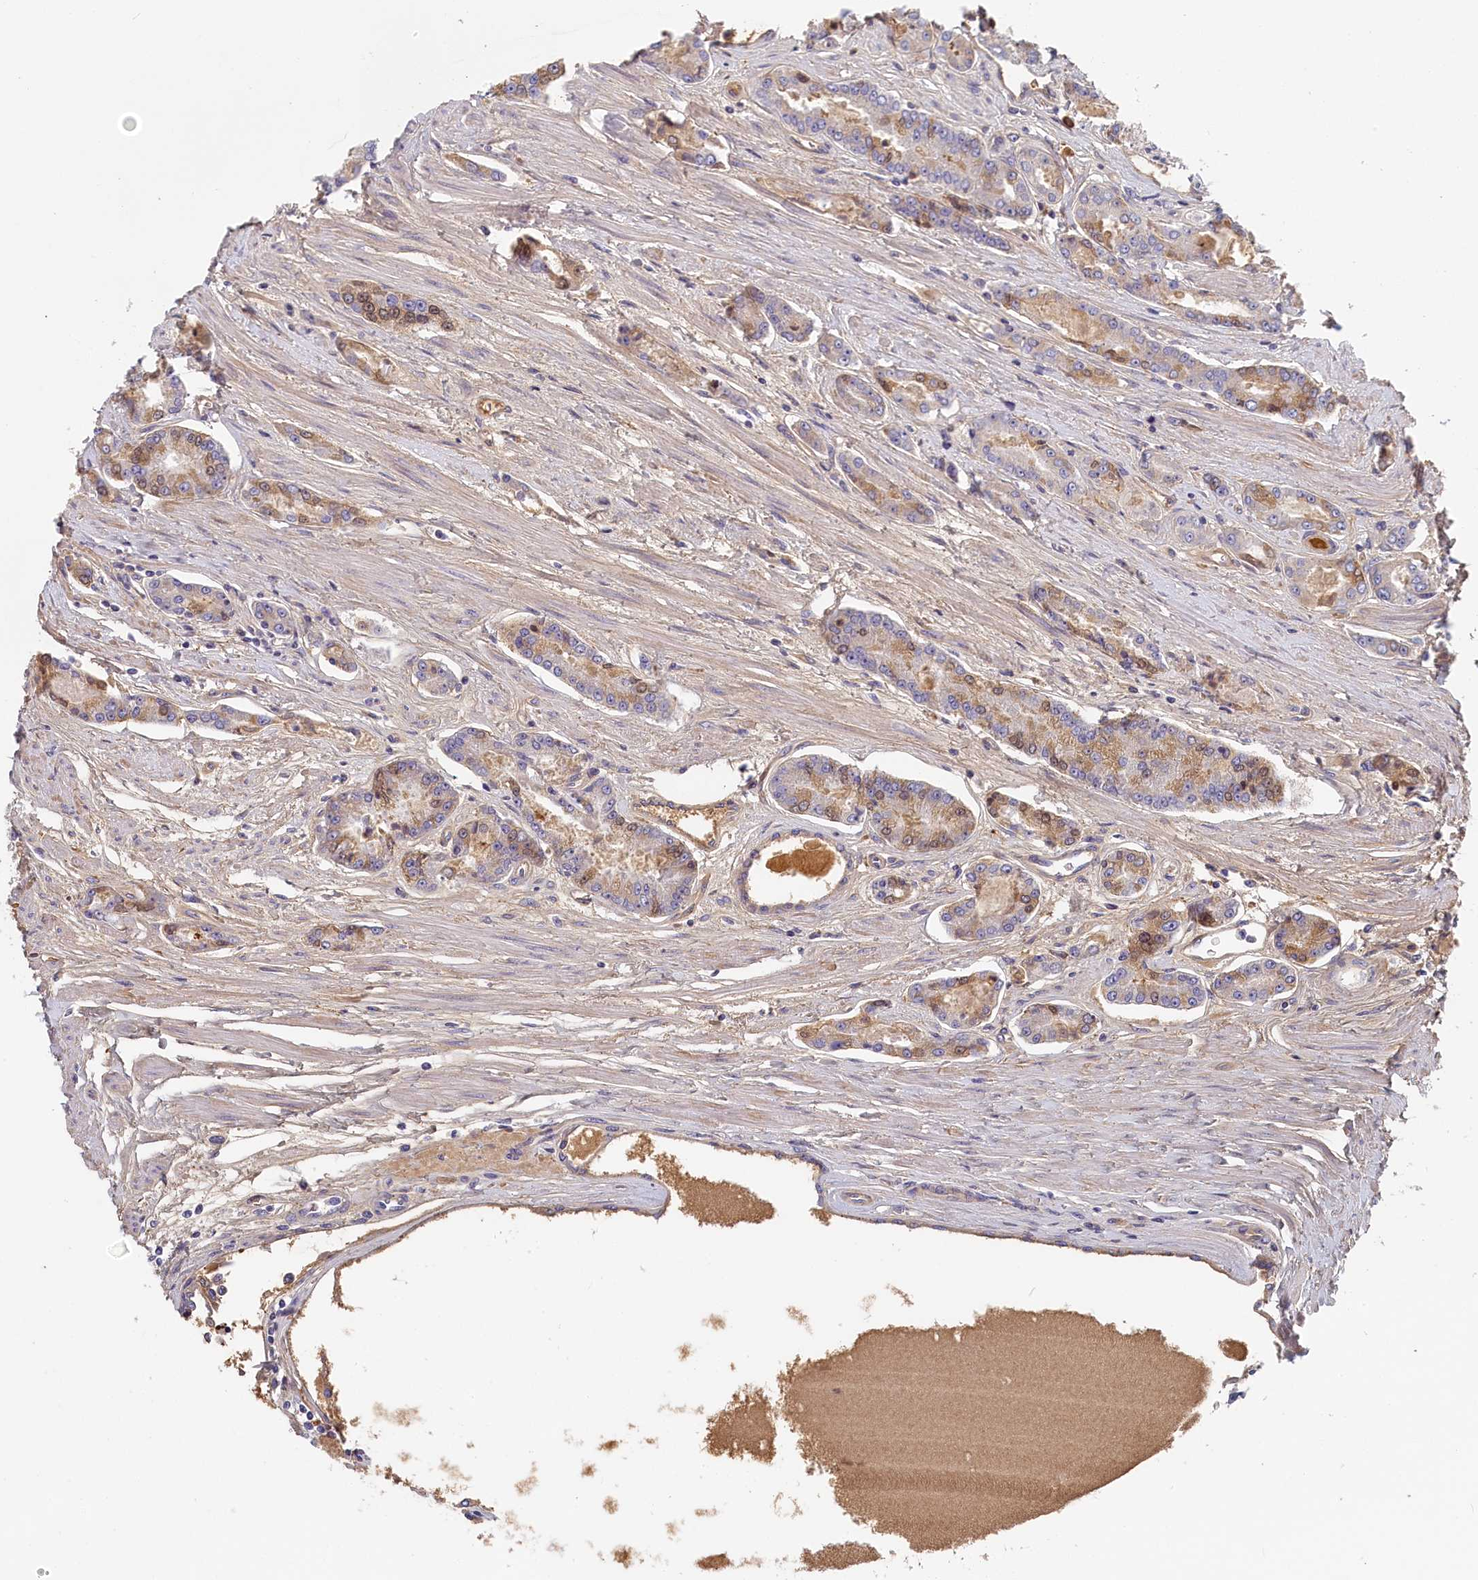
{"staining": {"intensity": "weak", "quantity": "25%-75%", "location": "cytoplasmic/membranous"}, "tissue": "prostate cancer", "cell_type": "Tumor cells", "image_type": "cancer", "snomed": [{"axis": "morphology", "description": "Adenocarcinoma, High grade"}, {"axis": "topography", "description": "Prostate"}], "caption": "Immunohistochemical staining of human prostate high-grade adenocarcinoma demonstrates low levels of weak cytoplasmic/membranous positivity in about 25%-75% of tumor cells.", "gene": "STX16", "patient": {"sex": "male", "age": 74}}